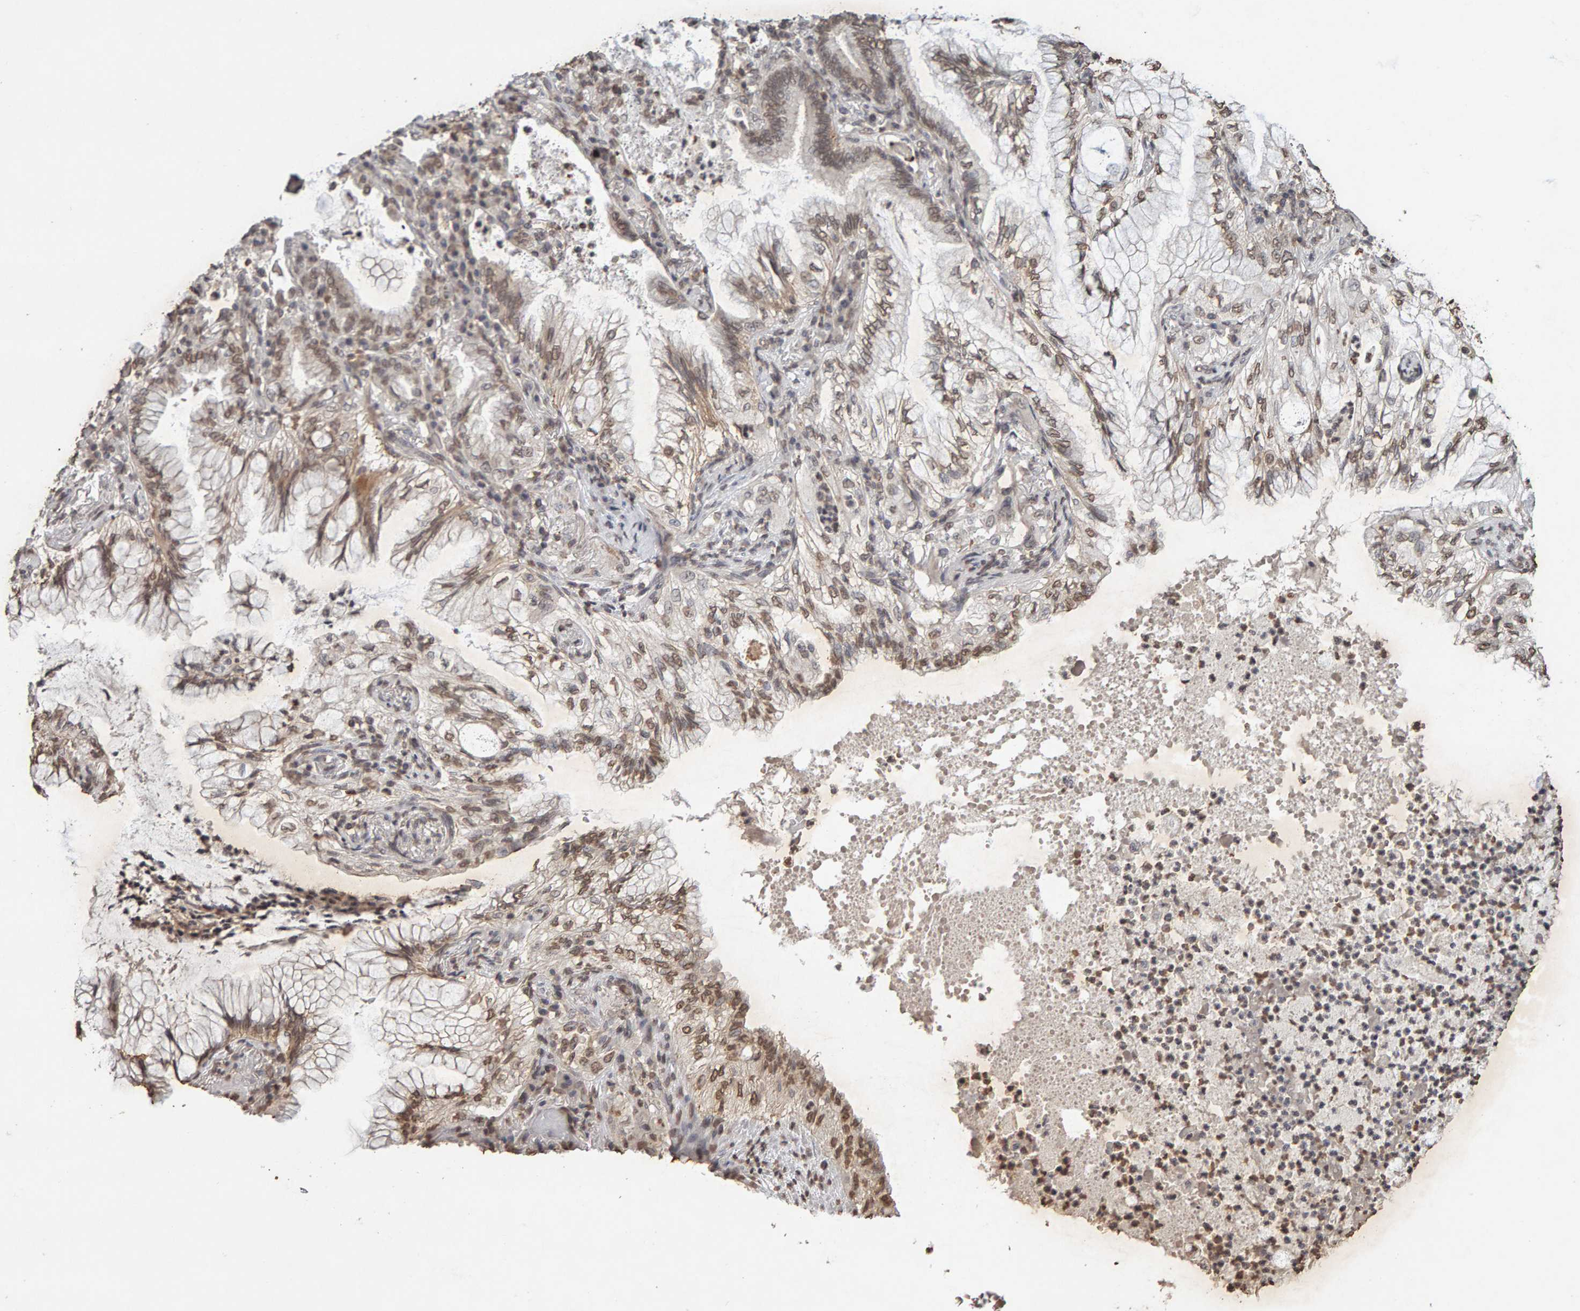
{"staining": {"intensity": "weak", "quantity": ">75%", "location": "cytoplasmic/membranous,nuclear"}, "tissue": "lung cancer", "cell_type": "Tumor cells", "image_type": "cancer", "snomed": [{"axis": "morphology", "description": "Adenocarcinoma, NOS"}, {"axis": "topography", "description": "Lung"}], "caption": "A histopathology image of human lung cancer (adenocarcinoma) stained for a protein reveals weak cytoplasmic/membranous and nuclear brown staining in tumor cells.", "gene": "DNAJB5", "patient": {"sex": "female", "age": 70}}